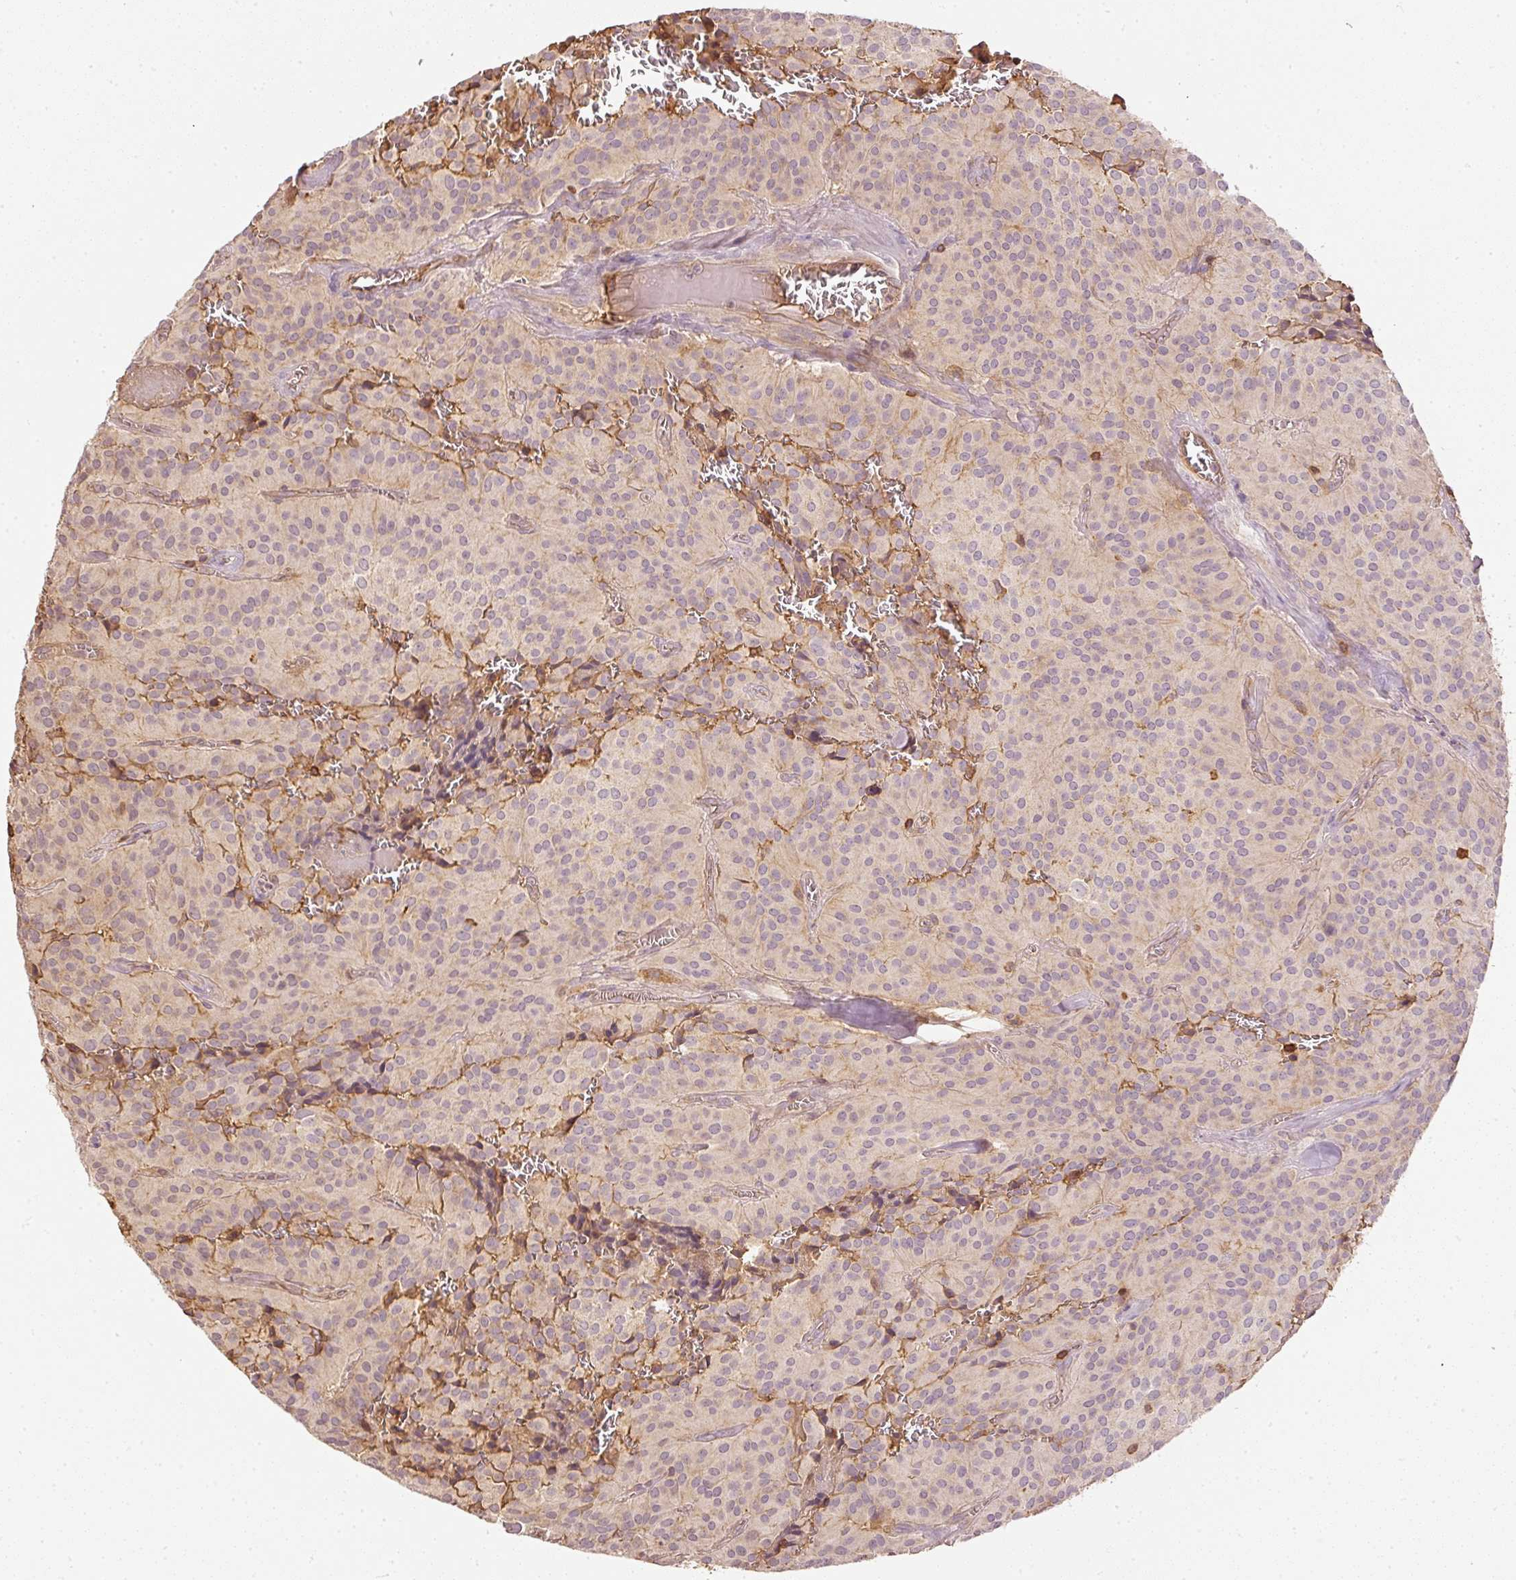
{"staining": {"intensity": "negative", "quantity": "none", "location": "none"}, "tissue": "glioma", "cell_type": "Tumor cells", "image_type": "cancer", "snomed": [{"axis": "morphology", "description": "Glioma, malignant, Low grade"}, {"axis": "topography", "description": "Brain"}], "caption": "A photomicrograph of human malignant low-grade glioma is negative for staining in tumor cells.", "gene": "EVL", "patient": {"sex": "male", "age": 42}}